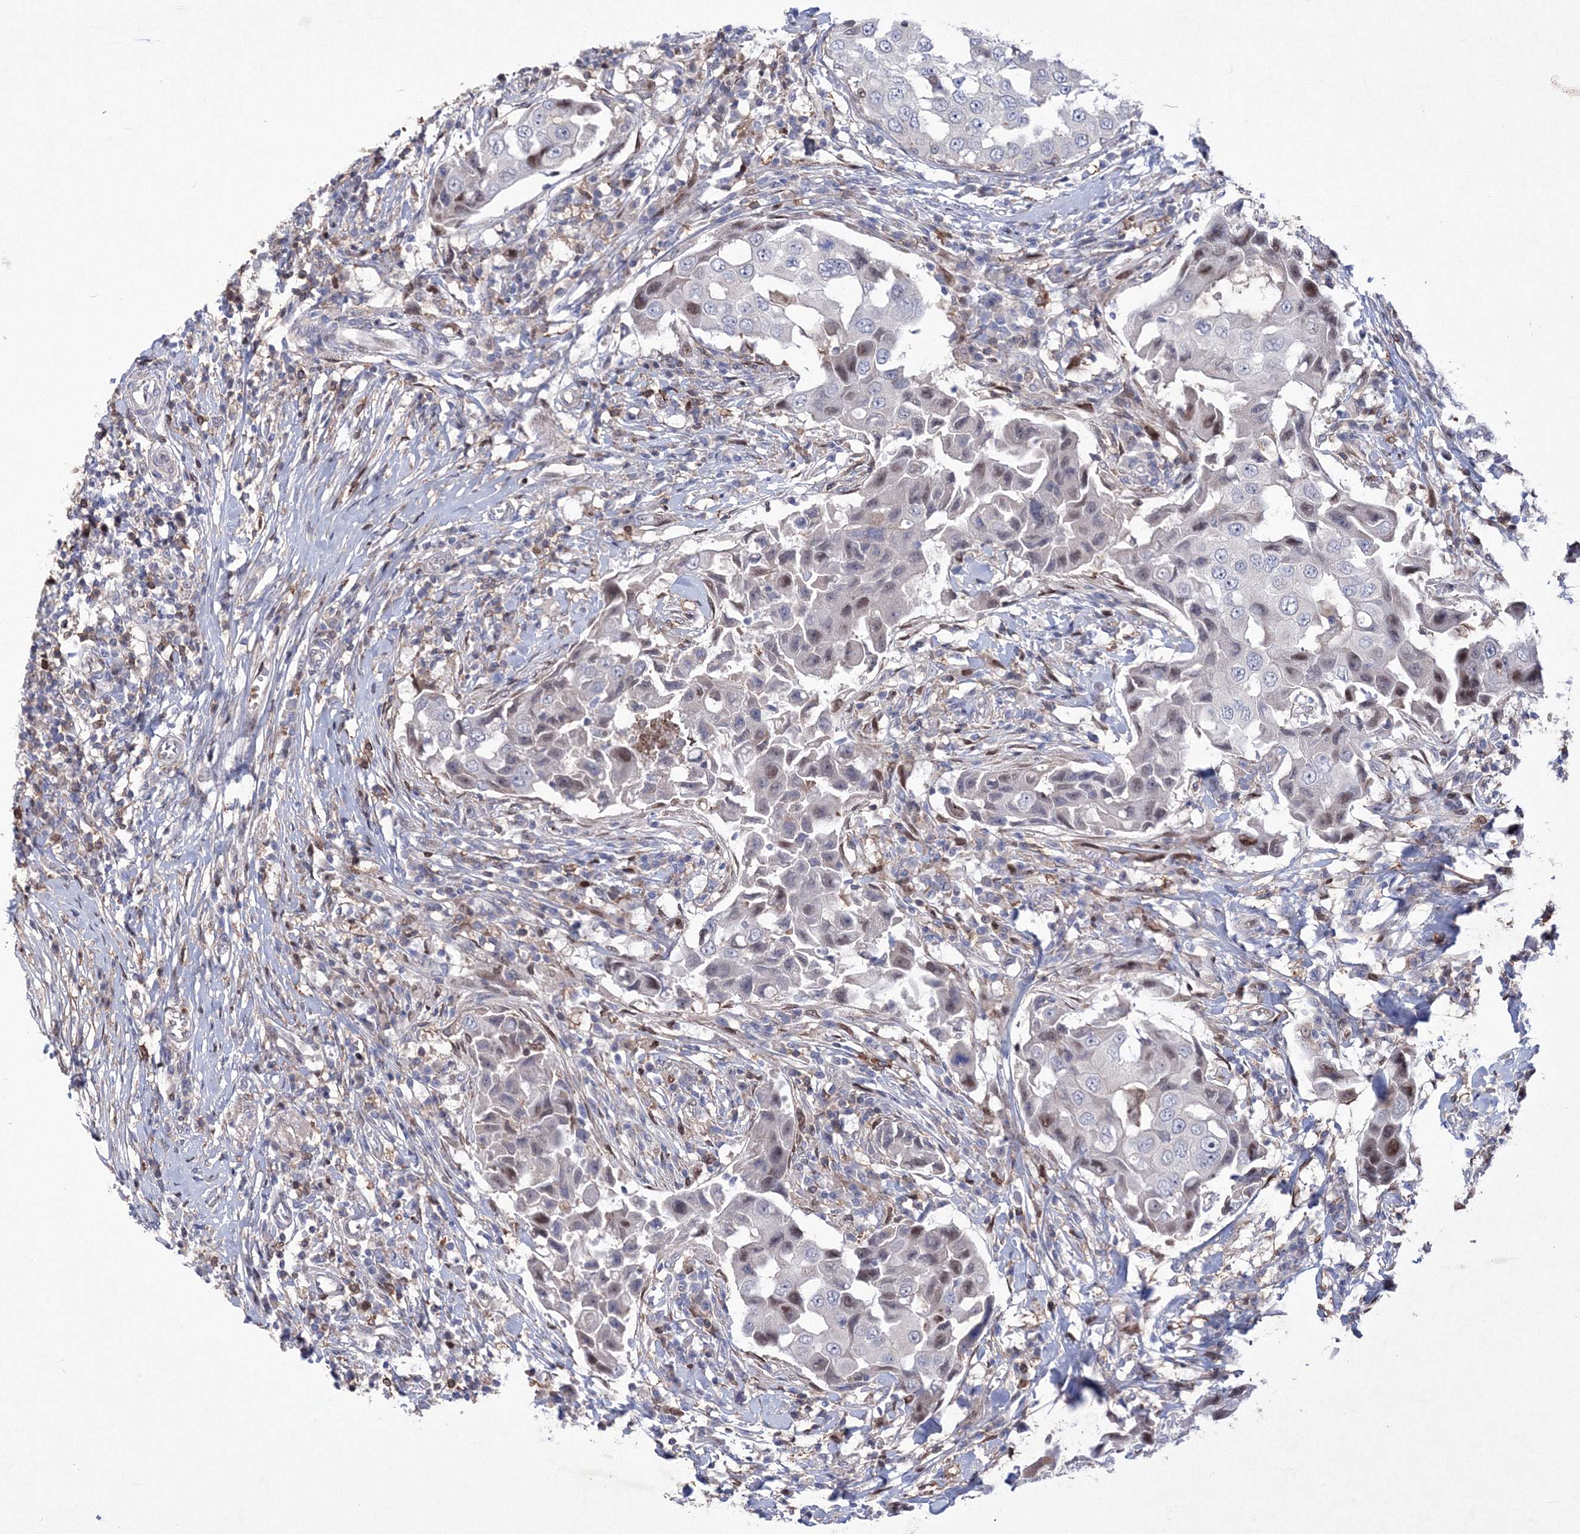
{"staining": {"intensity": "weak", "quantity": "<25%", "location": "nuclear"}, "tissue": "breast cancer", "cell_type": "Tumor cells", "image_type": "cancer", "snomed": [{"axis": "morphology", "description": "Duct carcinoma"}, {"axis": "topography", "description": "Breast"}], "caption": "This is an immunohistochemistry (IHC) micrograph of human breast intraductal carcinoma. There is no positivity in tumor cells.", "gene": "RNPEPL1", "patient": {"sex": "female", "age": 27}}